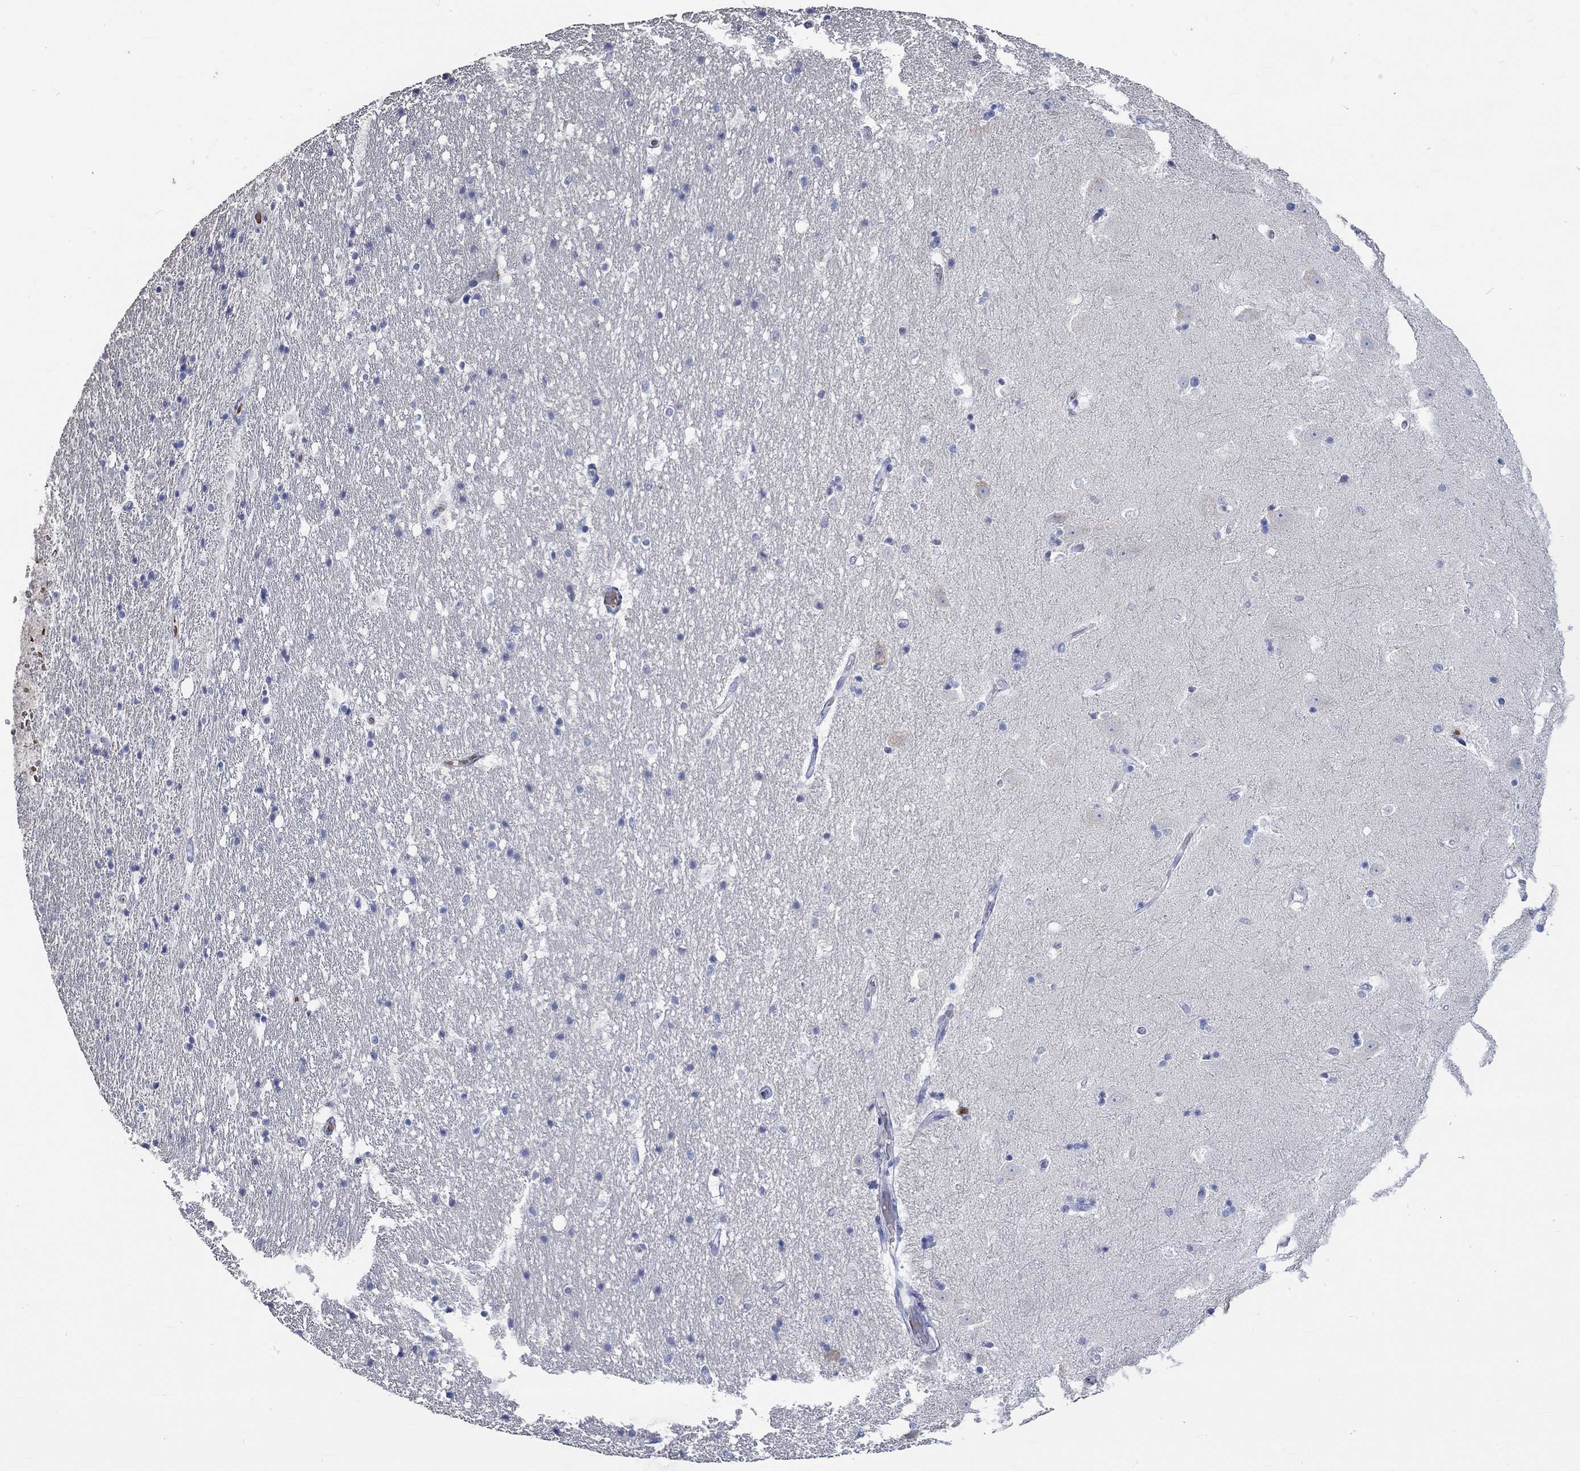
{"staining": {"intensity": "negative", "quantity": "none", "location": "none"}, "tissue": "hippocampus", "cell_type": "Glial cells", "image_type": "normal", "snomed": [{"axis": "morphology", "description": "Normal tissue, NOS"}, {"axis": "topography", "description": "Hippocampus"}], "caption": "Glial cells are negative for brown protein staining in benign hippocampus. Nuclei are stained in blue.", "gene": "KCNA1", "patient": {"sex": "male", "age": 49}}